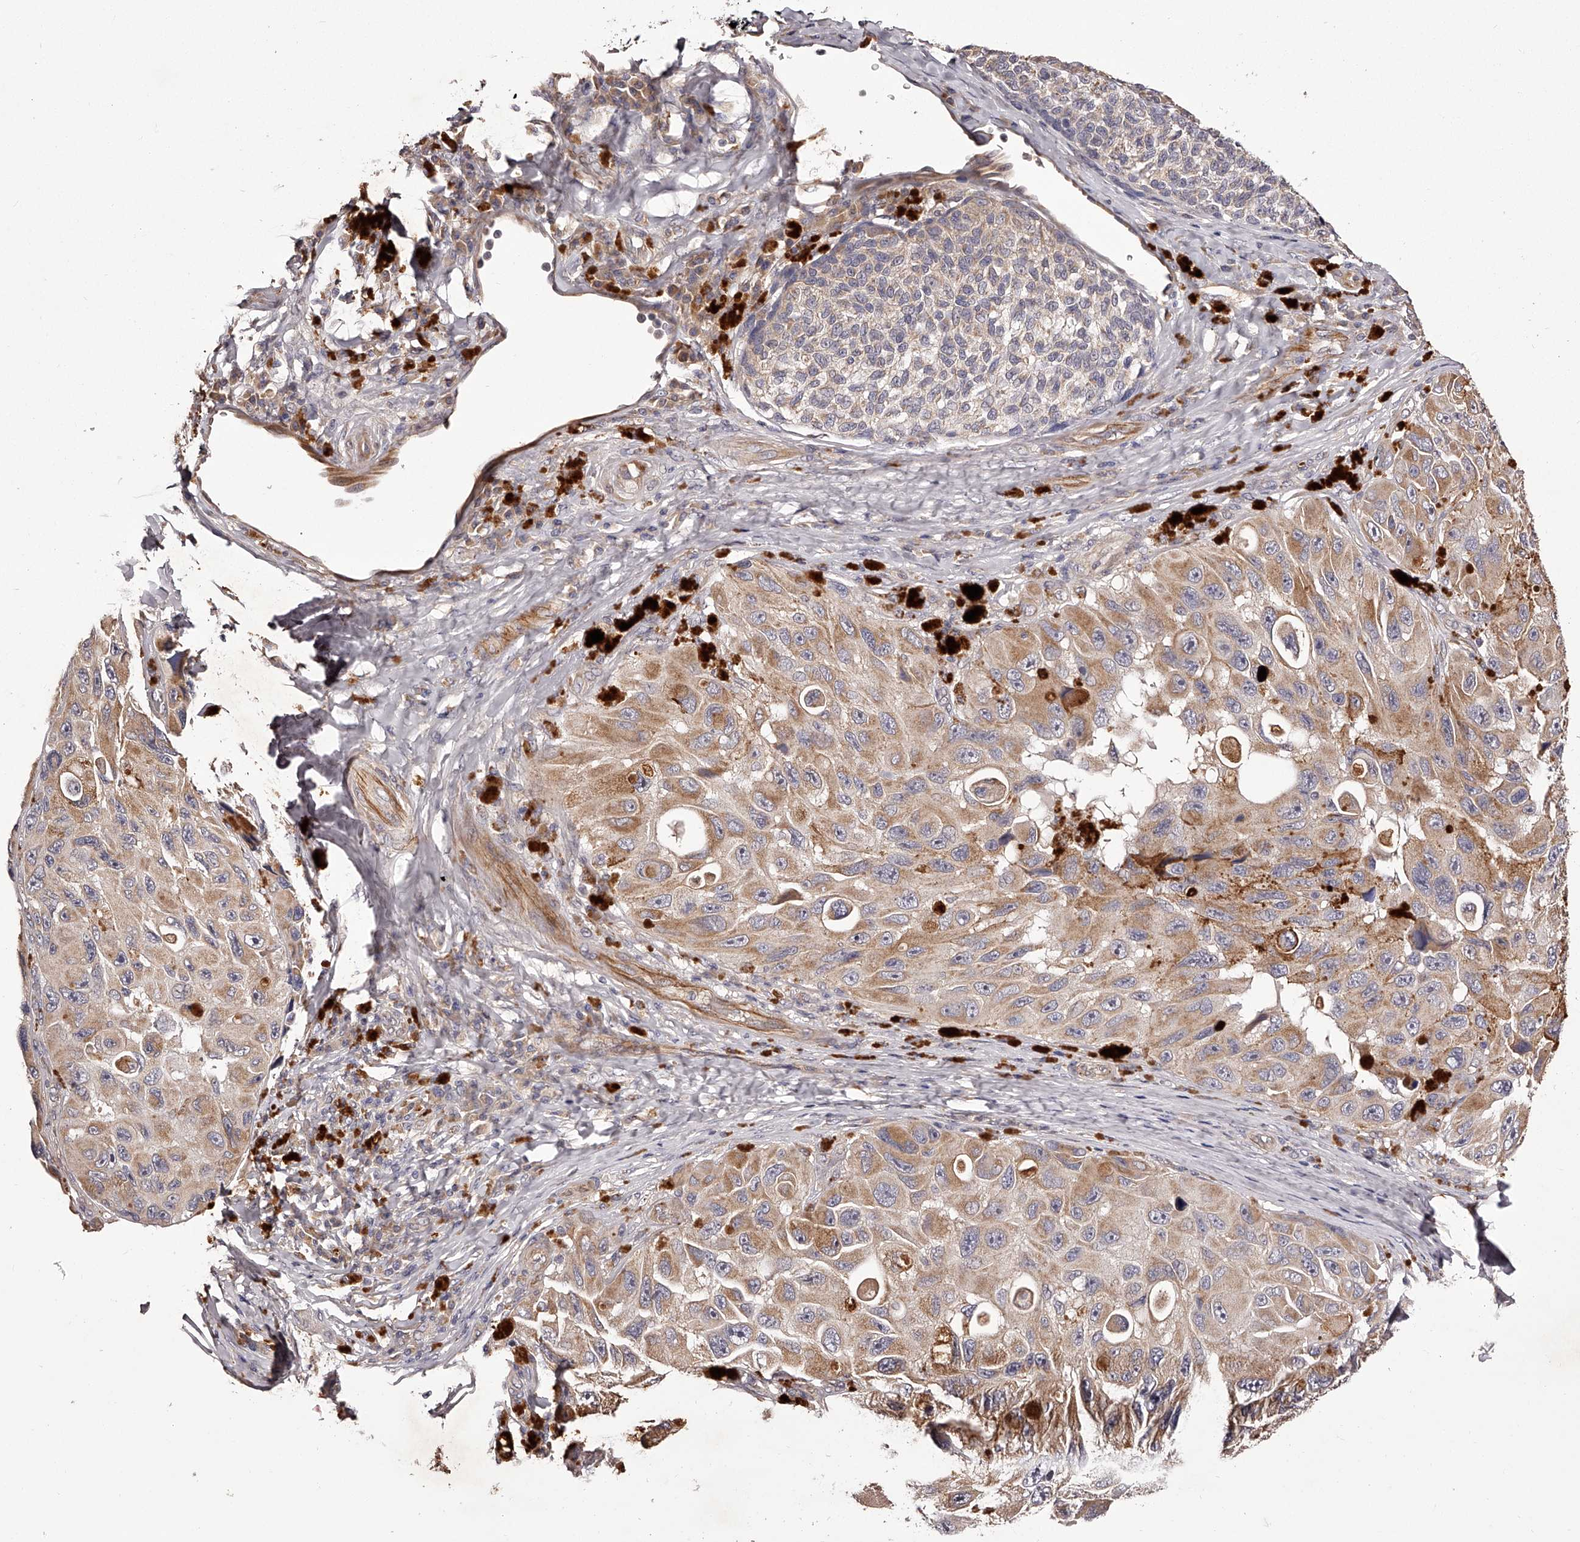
{"staining": {"intensity": "moderate", "quantity": "25%-75%", "location": "cytoplasmic/membranous"}, "tissue": "melanoma", "cell_type": "Tumor cells", "image_type": "cancer", "snomed": [{"axis": "morphology", "description": "Malignant melanoma, NOS"}, {"axis": "topography", "description": "Skin"}], "caption": "Malignant melanoma stained with DAB IHC reveals medium levels of moderate cytoplasmic/membranous positivity in about 25%-75% of tumor cells.", "gene": "ODF2L", "patient": {"sex": "female", "age": 73}}